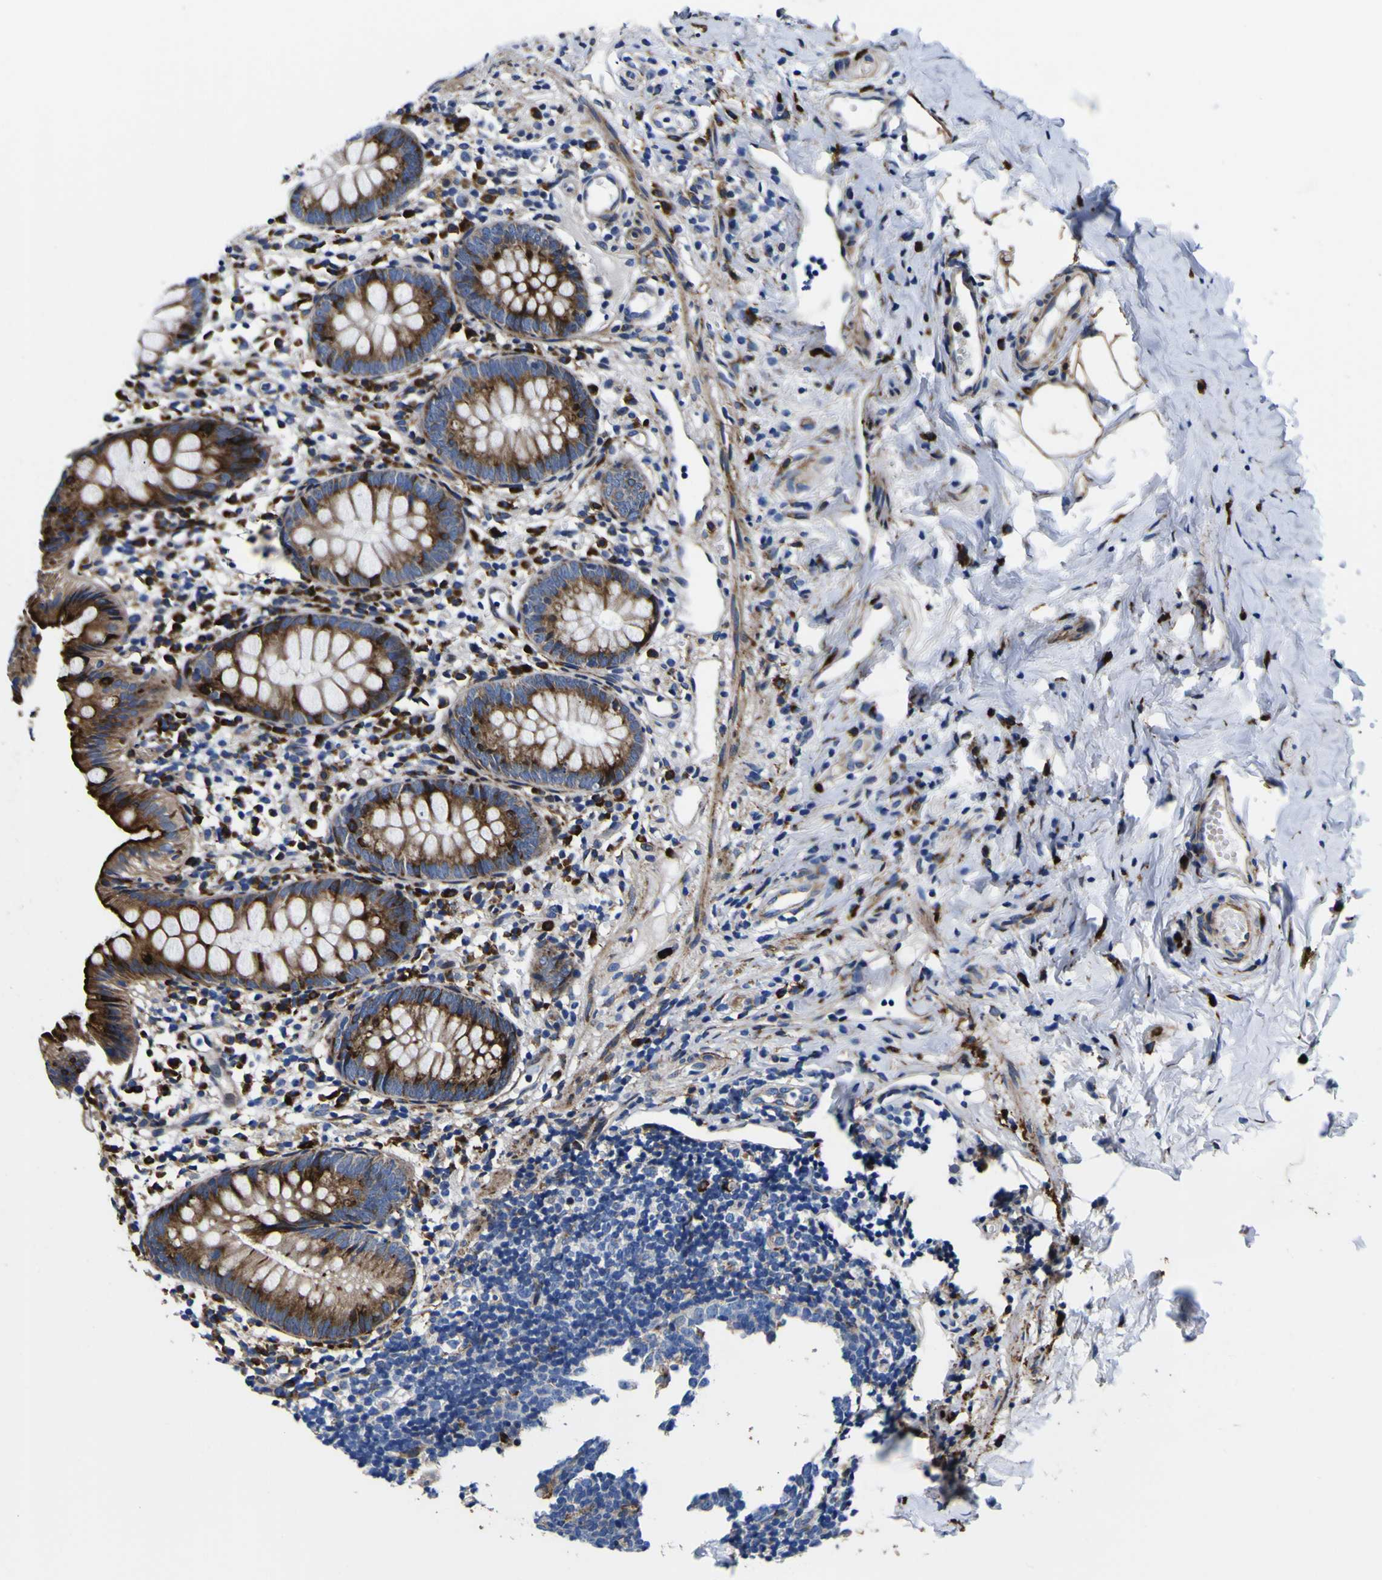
{"staining": {"intensity": "strong", "quantity": "25%-75%", "location": "cytoplasmic/membranous"}, "tissue": "appendix", "cell_type": "Glandular cells", "image_type": "normal", "snomed": [{"axis": "morphology", "description": "Normal tissue, NOS"}, {"axis": "topography", "description": "Appendix"}], "caption": "Strong cytoplasmic/membranous positivity for a protein is appreciated in approximately 25%-75% of glandular cells of benign appendix using IHC.", "gene": "SCD", "patient": {"sex": "female", "age": 20}}